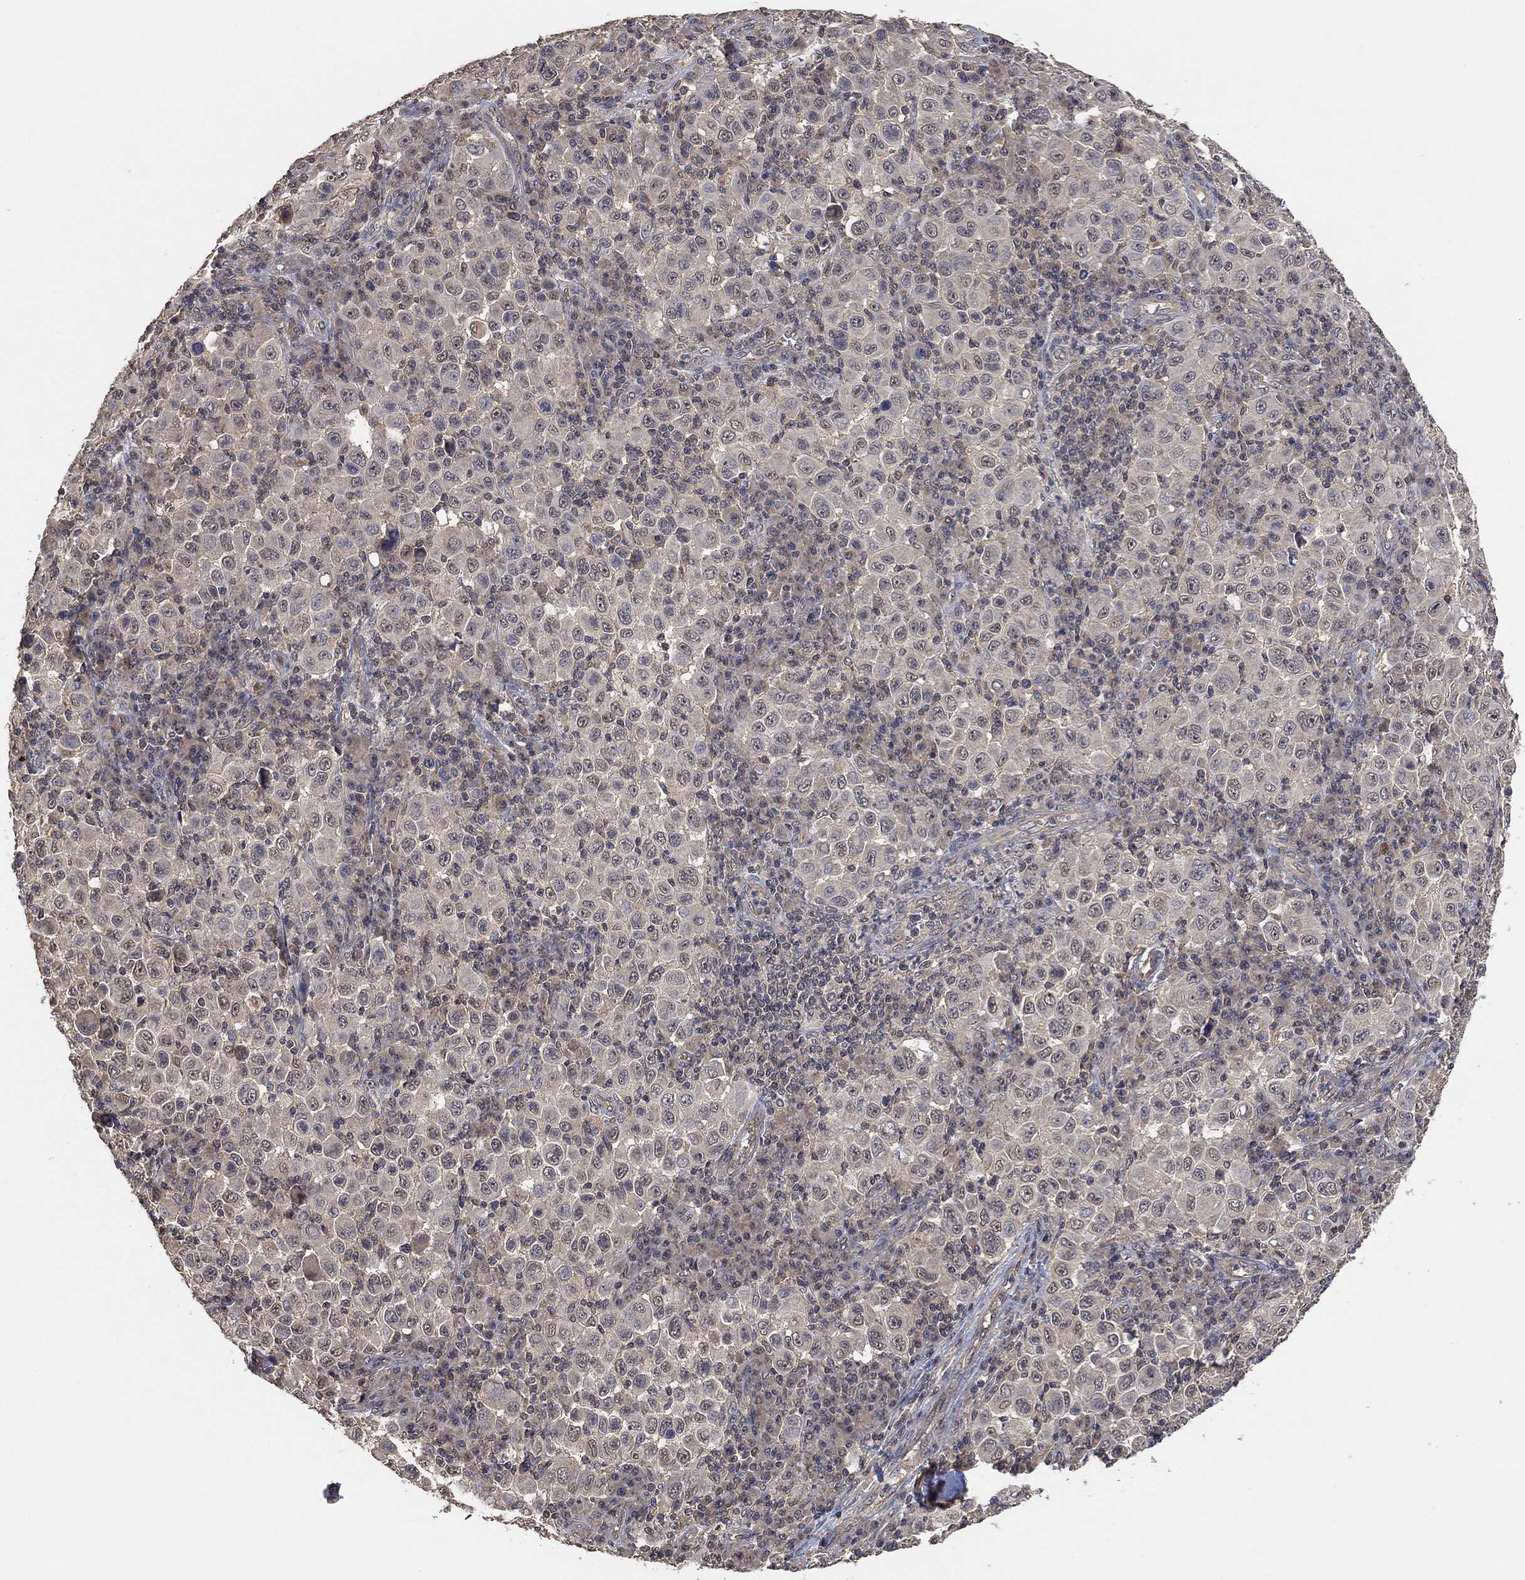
{"staining": {"intensity": "negative", "quantity": "none", "location": "none"}, "tissue": "melanoma", "cell_type": "Tumor cells", "image_type": "cancer", "snomed": [{"axis": "morphology", "description": "Malignant melanoma, NOS"}, {"axis": "topography", "description": "Skin"}], "caption": "A high-resolution image shows immunohistochemistry staining of malignant melanoma, which displays no significant expression in tumor cells.", "gene": "CCDC43", "patient": {"sex": "female", "age": 57}}